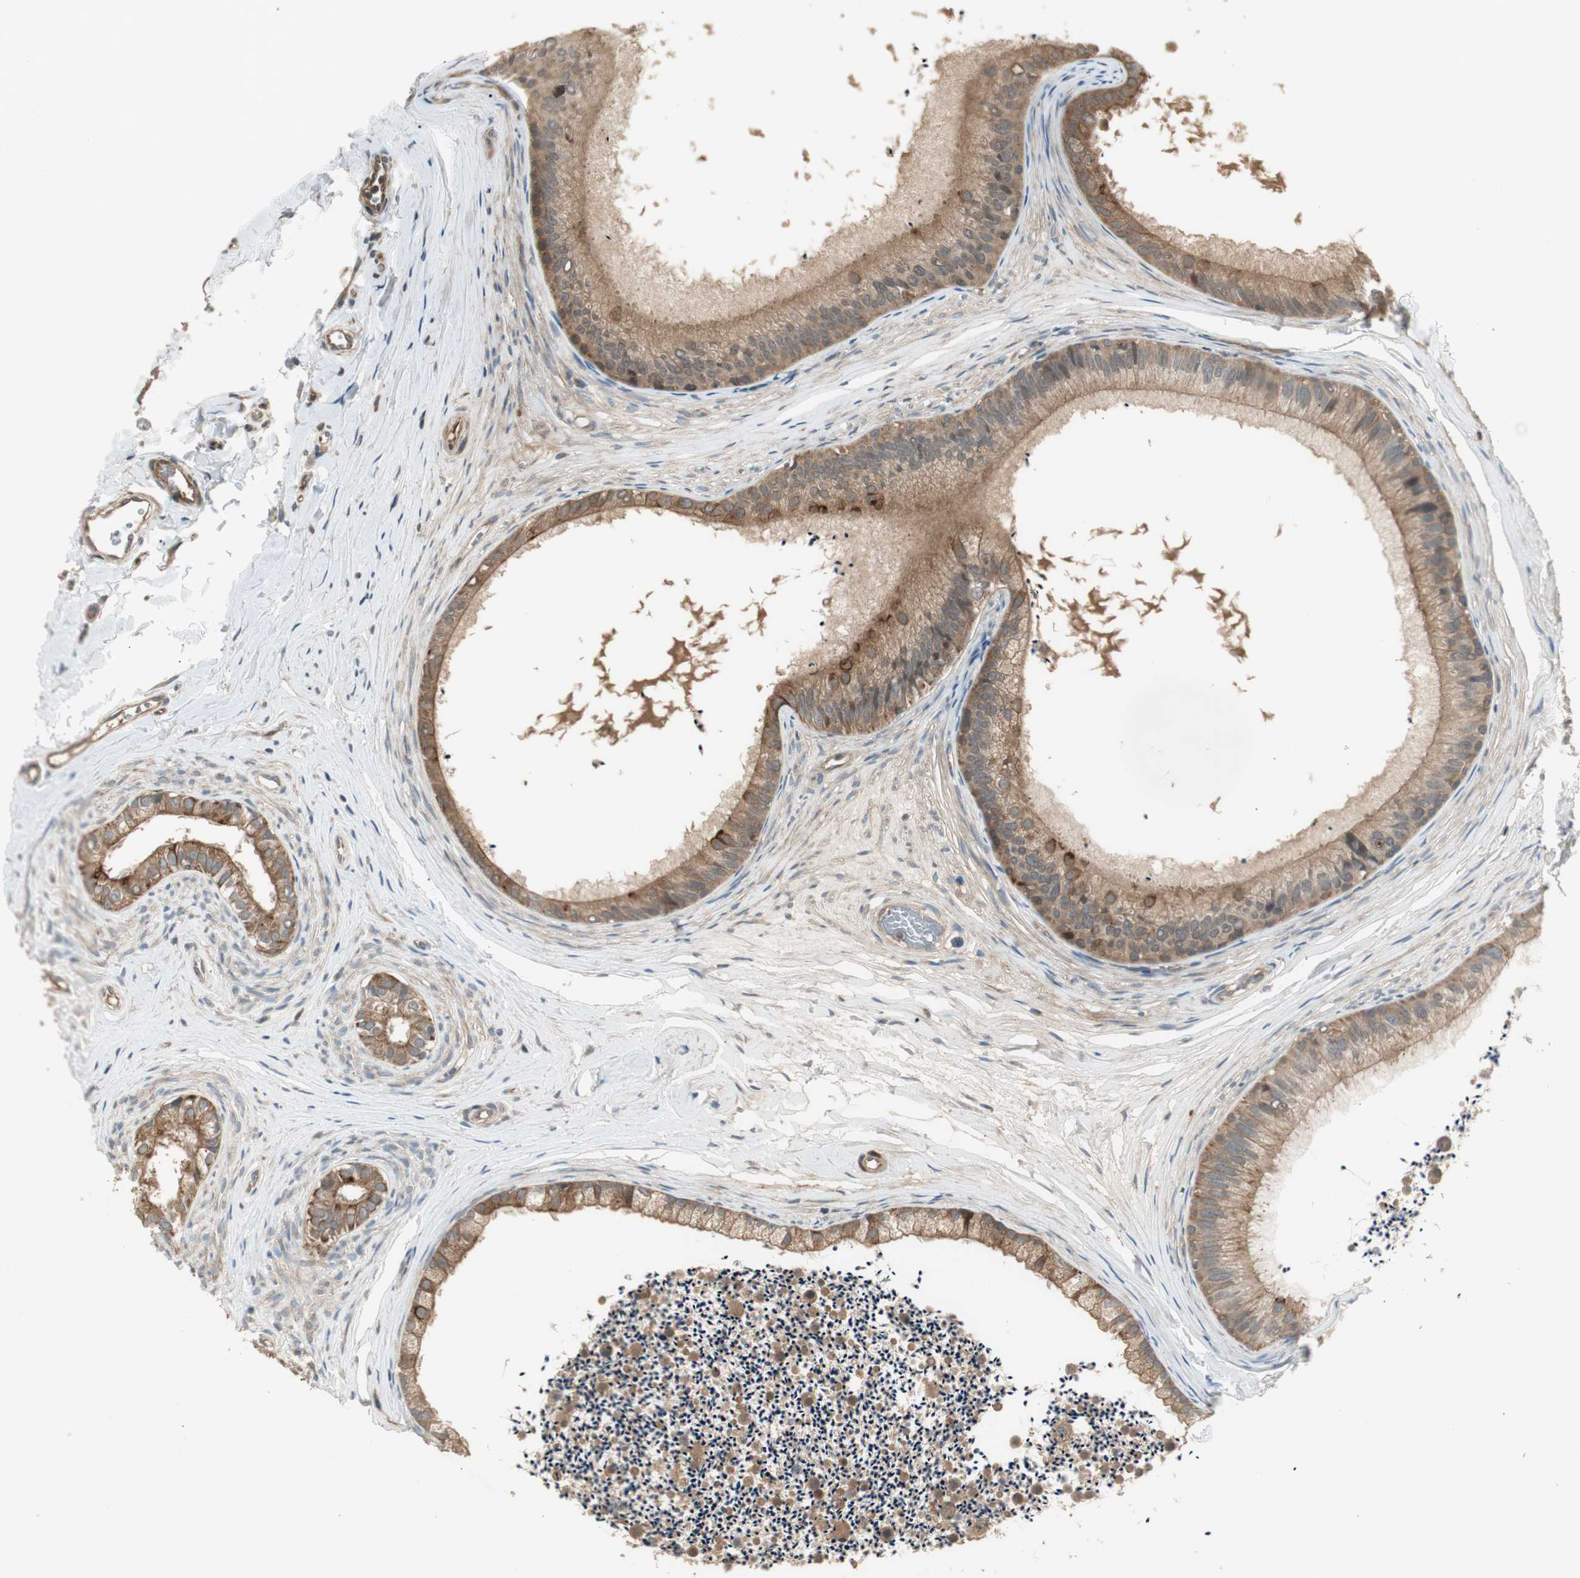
{"staining": {"intensity": "moderate", "quantity": ">75%", "location": "cytoplasmic/membranous"}, "tissue": "epididymis", "cell_type": "Glandular cells", "image_type": "normal", "snomed": [{"axis": "morphology", "description": "Normal tissue, NOS"}, {"axis": "topography", "description": "Epididymis"}], "caption": "High-magnification brightfield microscopy of benign epididymis stained with DAB (3,3'-diaminobenzidine) (brown) and counterstained with hematoxylin (blue). glandular cells exhibit moderate cytoplasmic/membranous expression is appreciated in about>75% of cells. Using DAB (3,3'-diaminobenzidine) (brown) and hematoxylin (blue) stains, captured at high magnification using brightfield microscopy.", "gene": "PFDN5", "patient": {"sex": "male", "age": 56}}